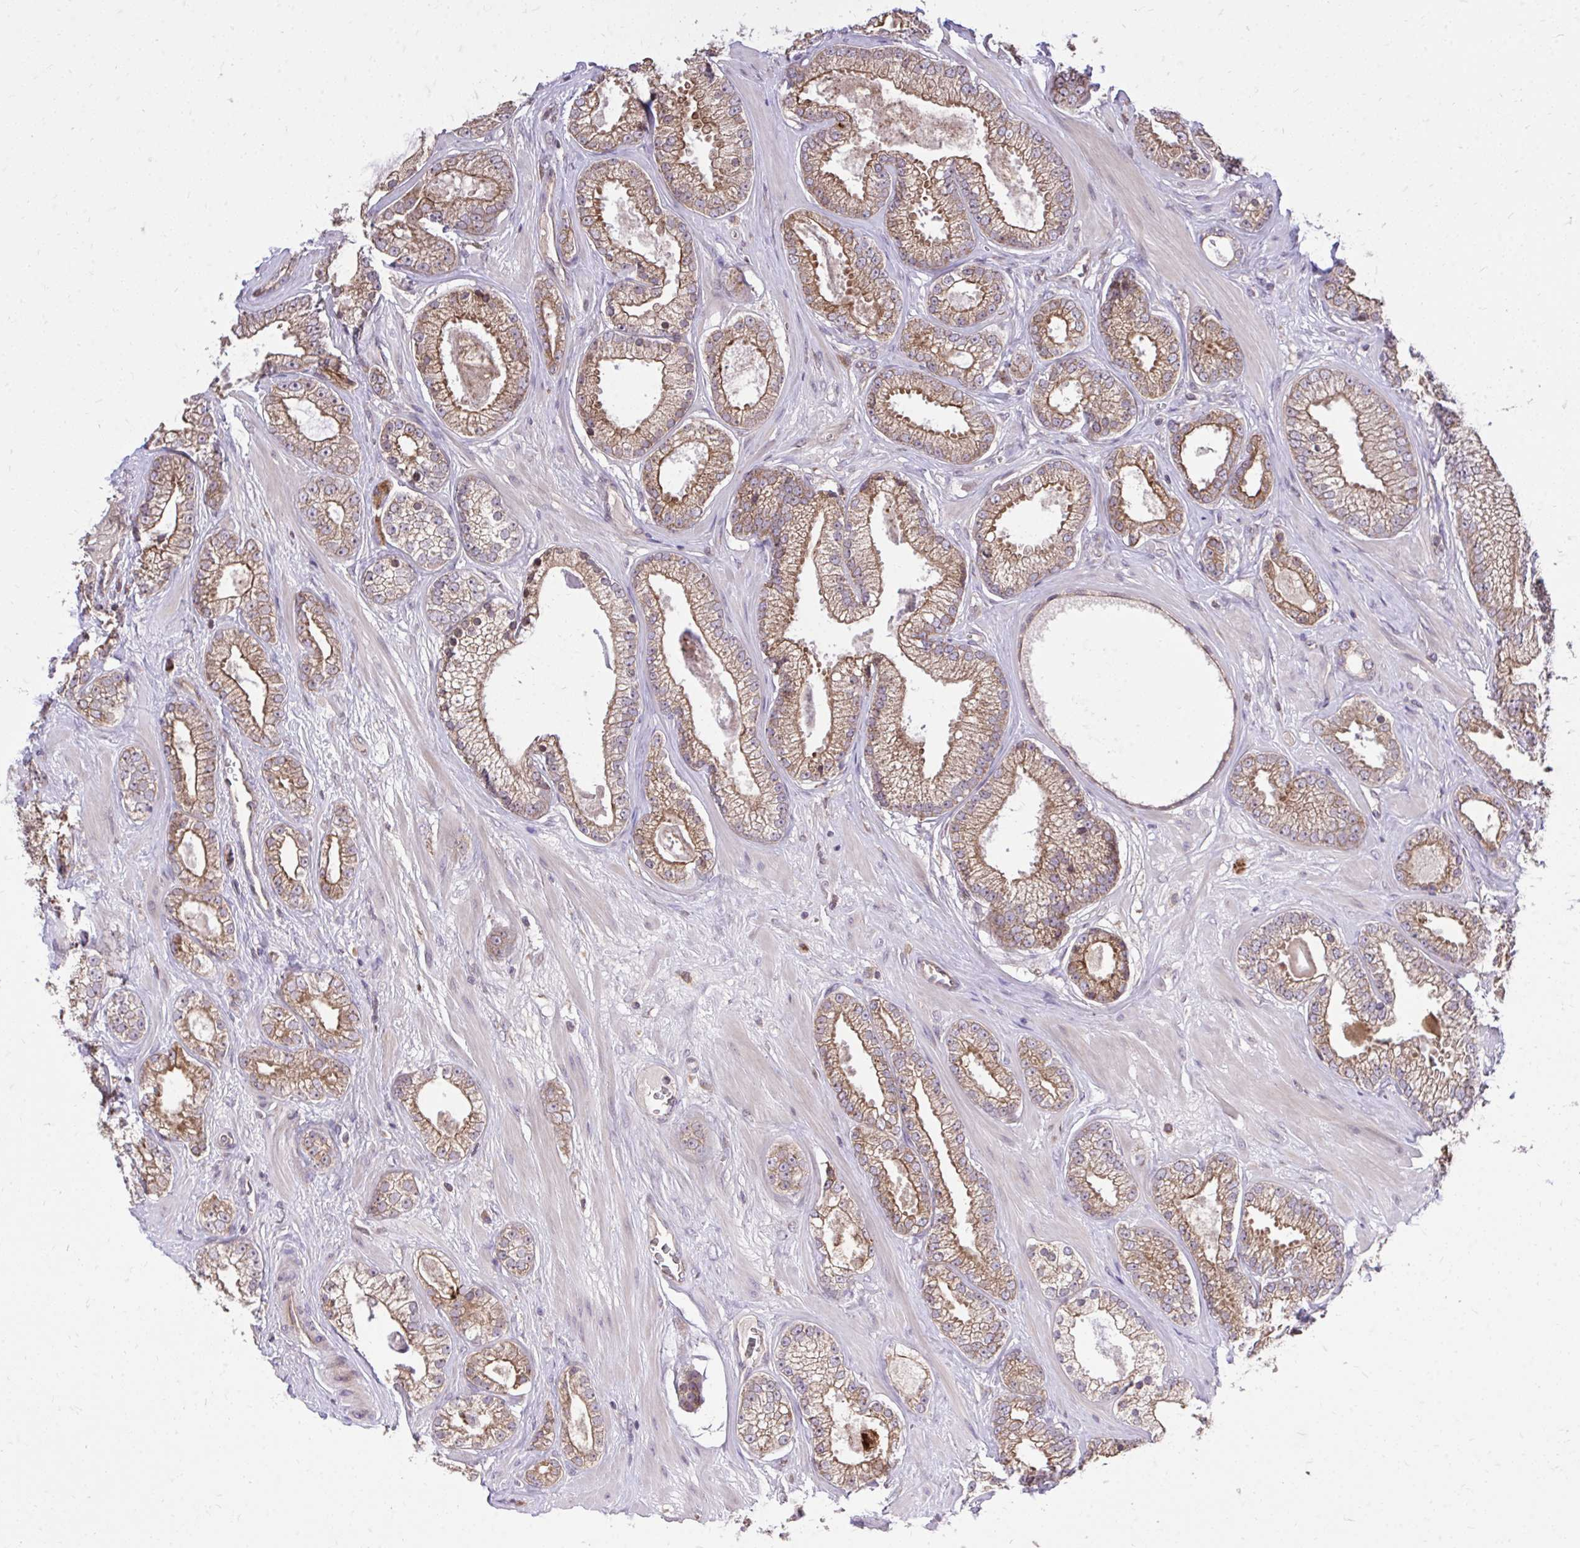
{"staining": {"intensity": "moderate", "quantity": ">75%", "location": "cytoplasmic/membranous,nuclear"}, "tissue": "prostate cancer", "cell_type": "Tumor cells", "image_type": "cancer", "snomed": [{"axis": "morphology", "description": "Adenocarcinoma, High grade"}, {"axis": "topography", "description": "Prostate"}], "caption": "A histopathology image showing moderate cytoplasmic/membranous and nuclear staining in about >75% of tumor cells in prostate cancer, as visualized by brown immunohistochemical staining.", "gene": "METTL9", "patient": {"sex": "male", "age": 66}}